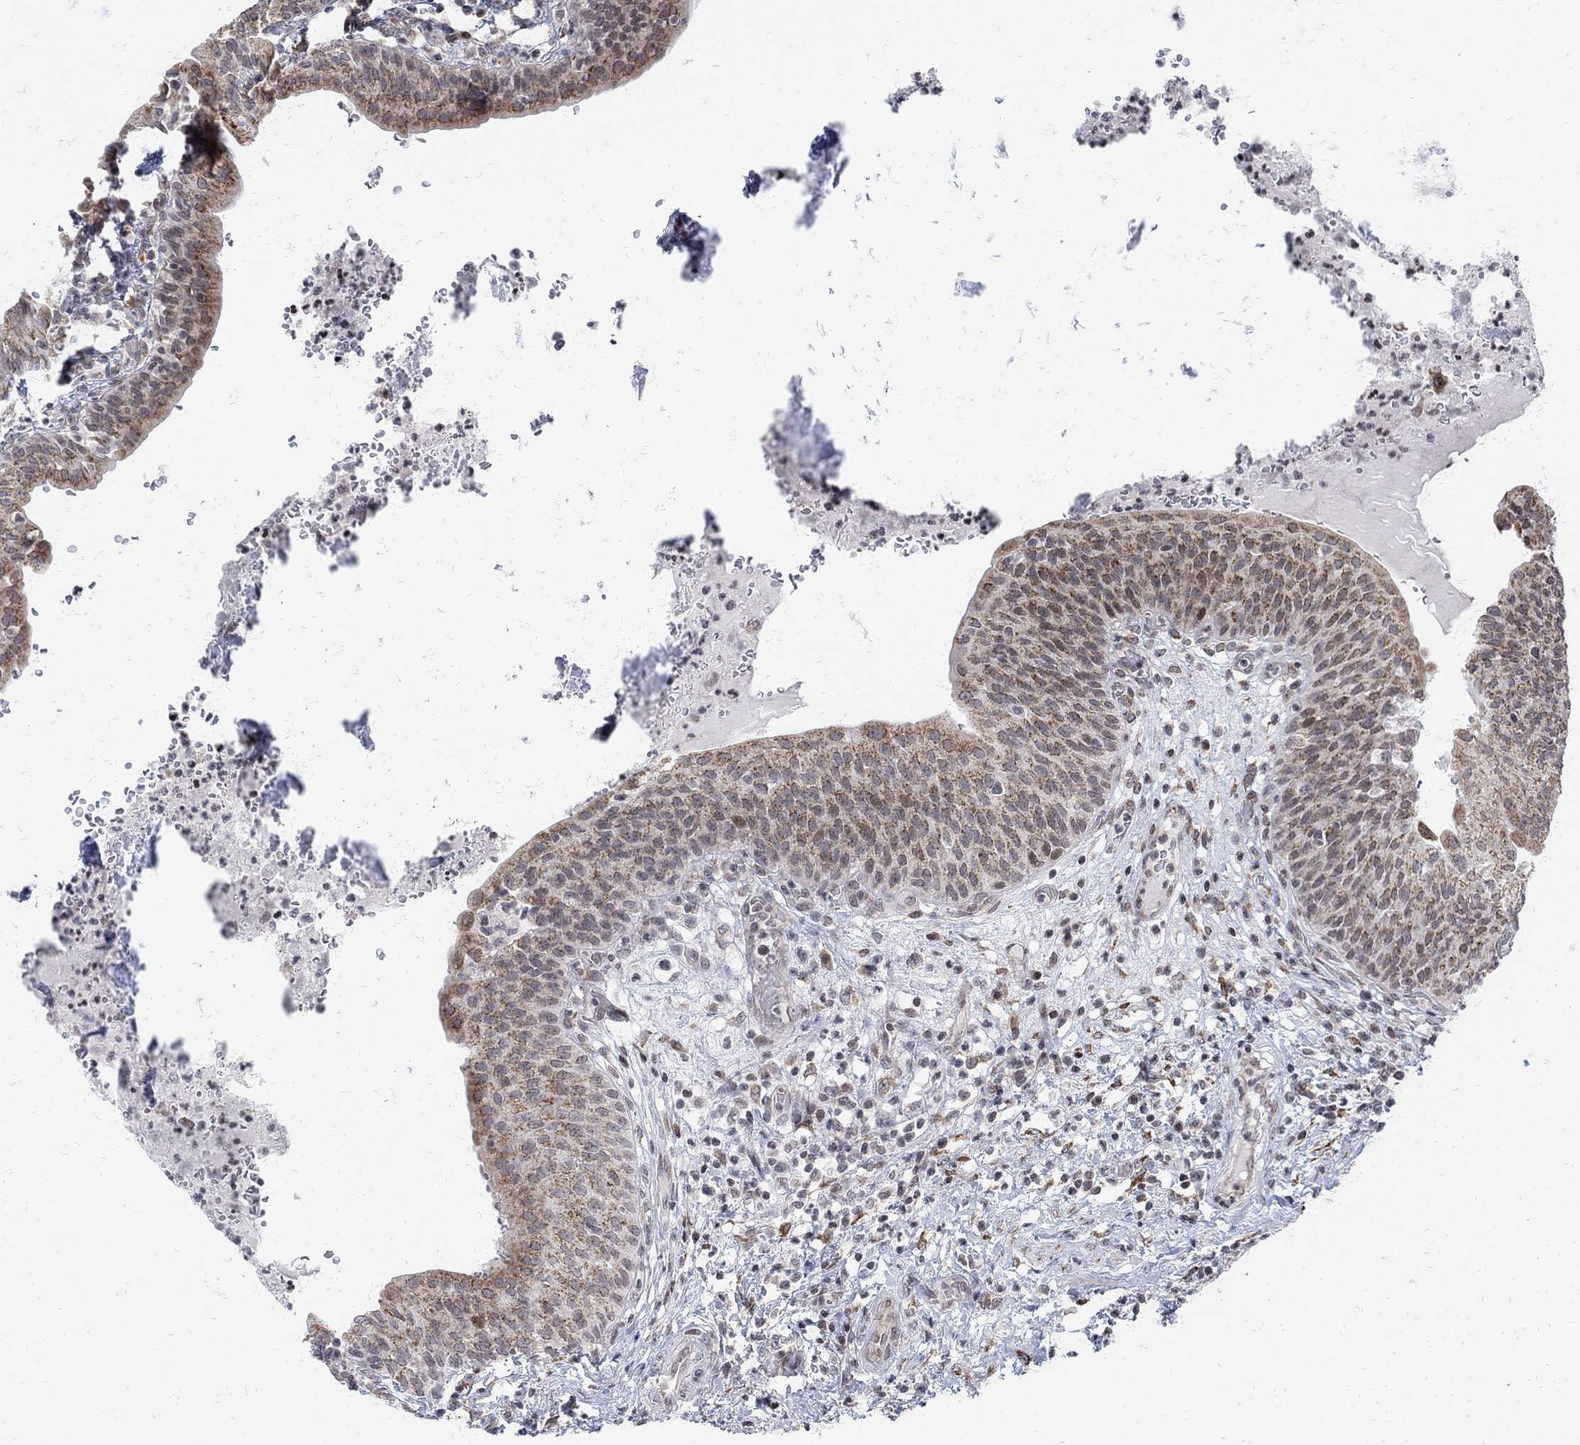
{"staining": {"intensity": "strong", "quantity": "25%-75%", "location": "cytoplasmic/membranous"}, "tissue": "urinary bladder", "cell_type": "Urothelial cells", "image_type": "normal", "snomed": [{"axis": "morphology", "description": "Normal tissue, NOS"}, {"axis": "topography", "description": "Urinary bladder"}], "caption": "Brown immunohistochemical staining in normal human urinary bladder shows strong cytoplasmic/membranous expression in about 25%-75% of urothelial cells.", "gene": "ABHD14A", "patient": {"sex": "male", "age": 66}}